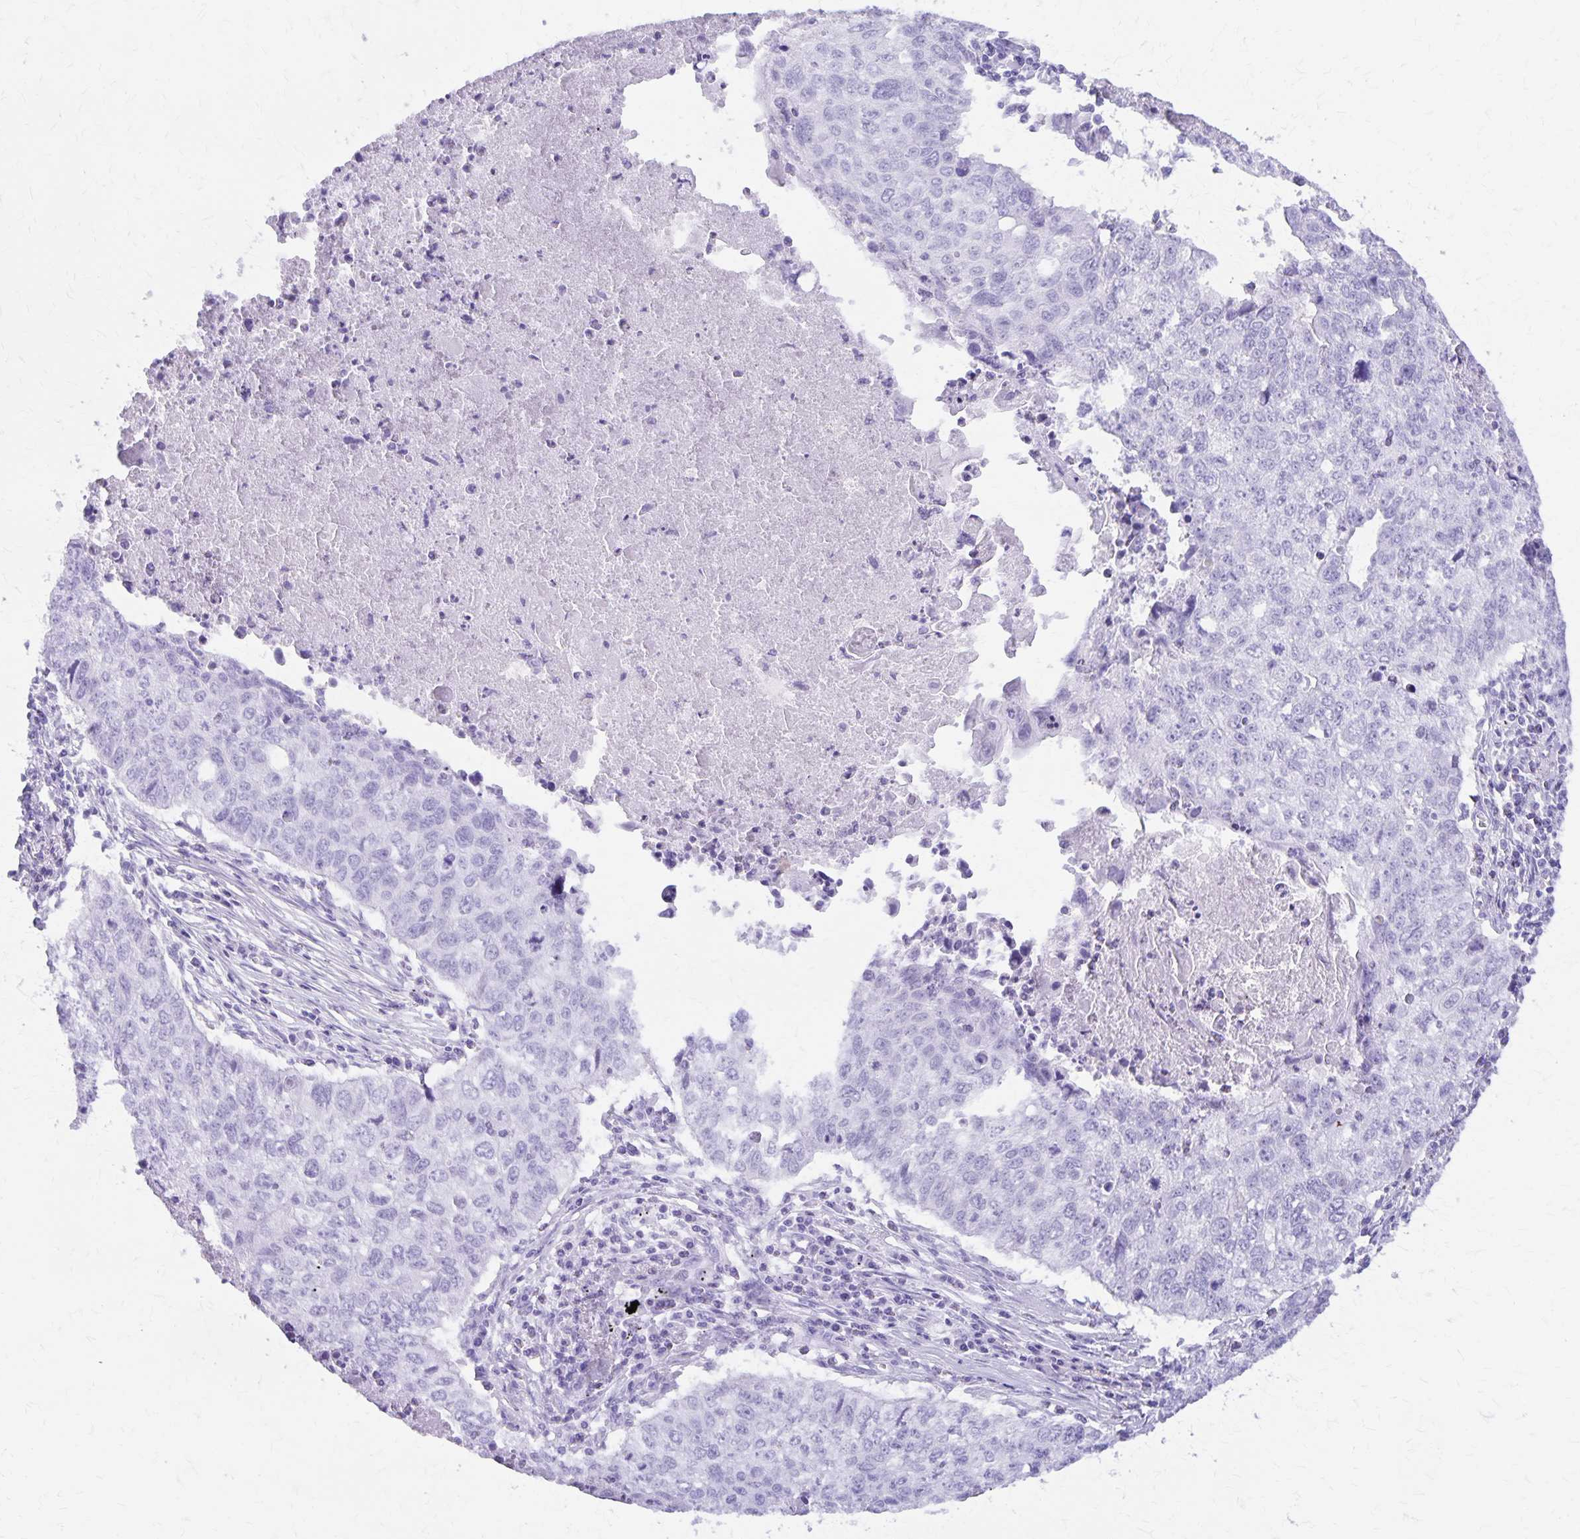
{"staining": {"intensity": "negative", "quantity": "none", "location": "none"}, "tissue": "lung cancer", "cell_type": "Tumor cells", "image_type": "cancer", "snomed": [{"axis": "morphology", "description": "Normal morphology"}, {"axis": "morphology", "description": "Aneuploidy"}, {"axis": "morphology", "description": "Squamous cell carcinoma, NOS"}, {"axis": "topography", "description": "Lymph node"}, {"axis": "topography", "description": "Lung"}], "caption": "Aneuploidy (lung) was stained to show a protein in brown. There is no significant expression in tumor cells.", "gene": "DEFA5", "patient": {"sex": "female", "age": 76}}